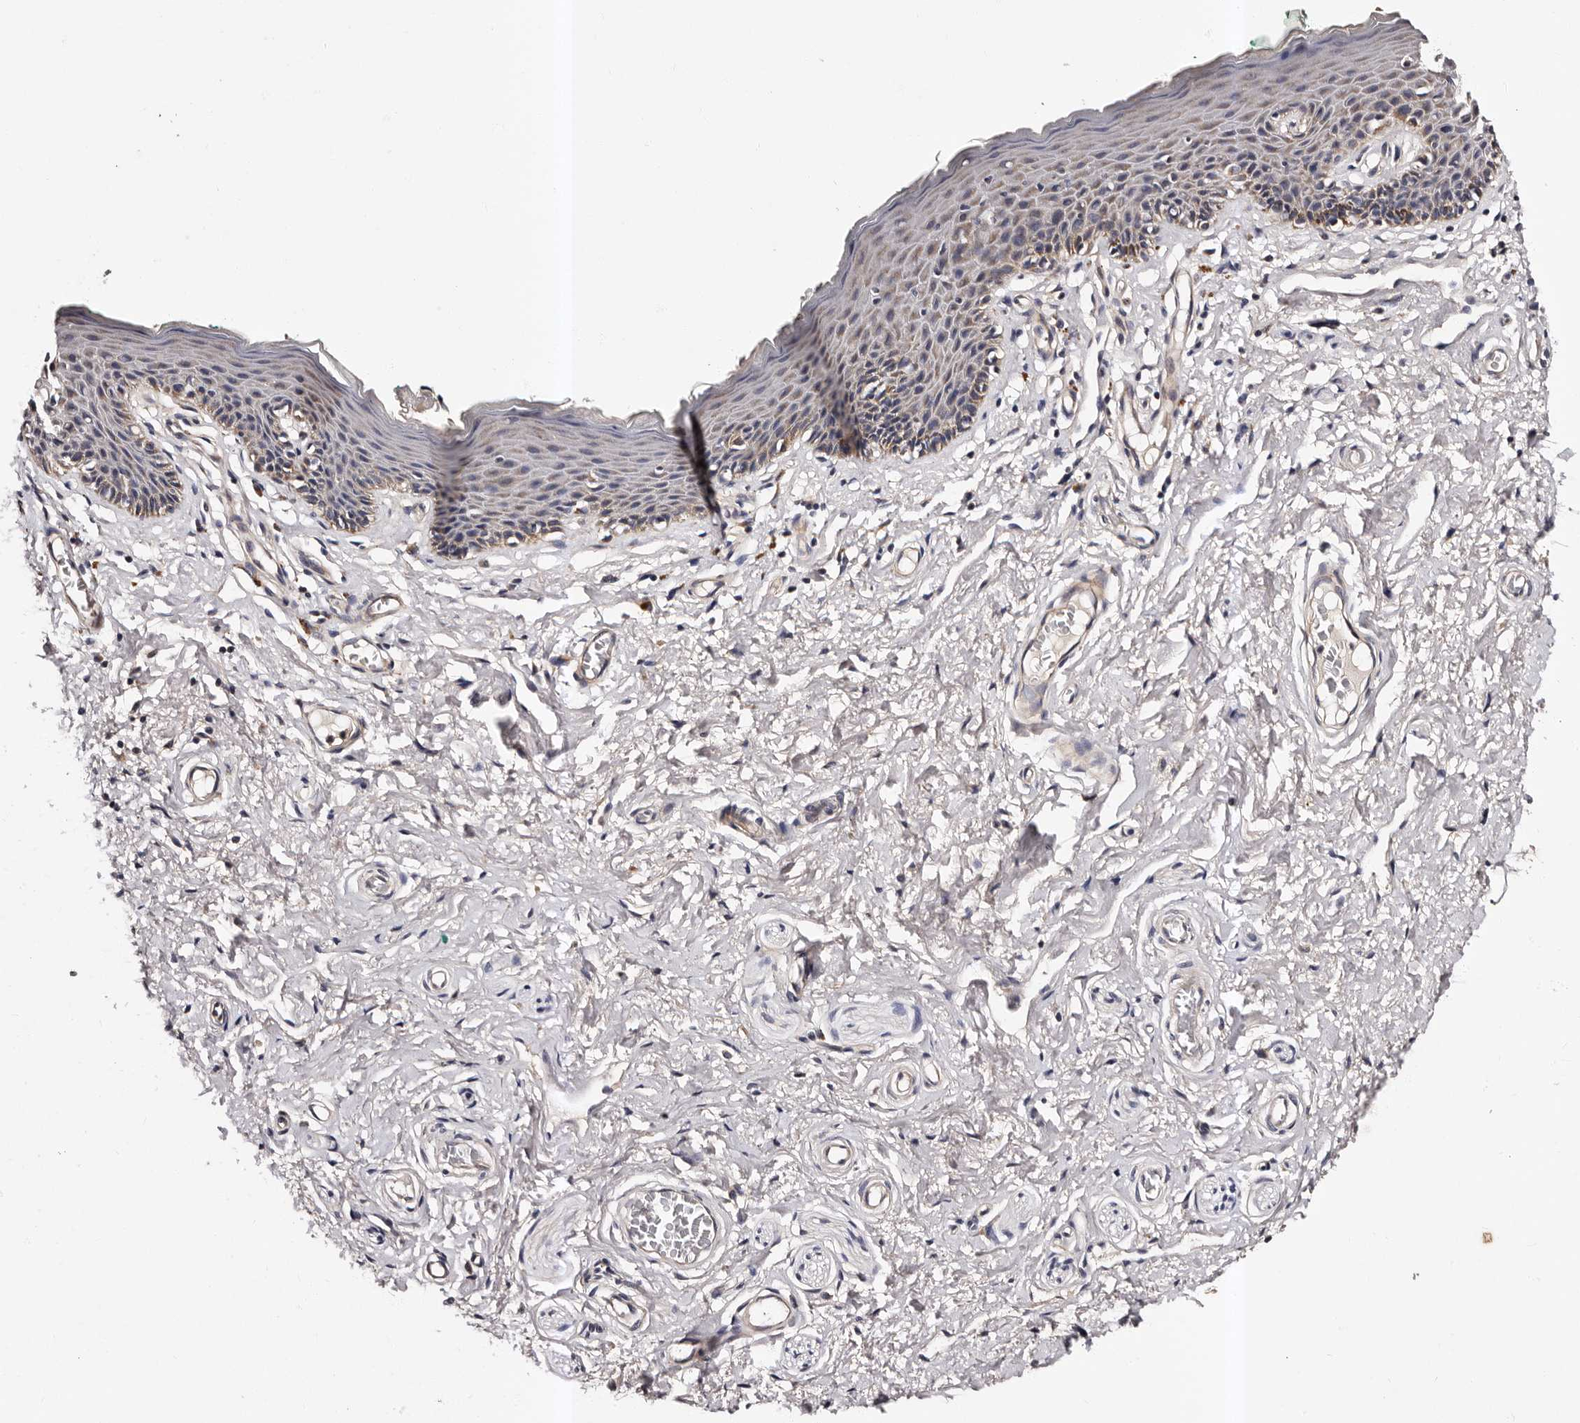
{"staining": {"intensity": "weak", "quantity": "<25%", "location": "cytoplasmic/membranous"}, "tissue": "skin", "cell_type": "Epidermal cells", "image_type": "normal", "snomed": [{"axis": "morphology", "description": "Normal tissue, NOS"}, {"axis": "topography", "description": "Vulva"}], "caption": "Photomicrograph shows no significant protein staining in epidermal cells of normal skin.", "gene": "ADCK5", "patient": {"sex": "female", "age": 66}}